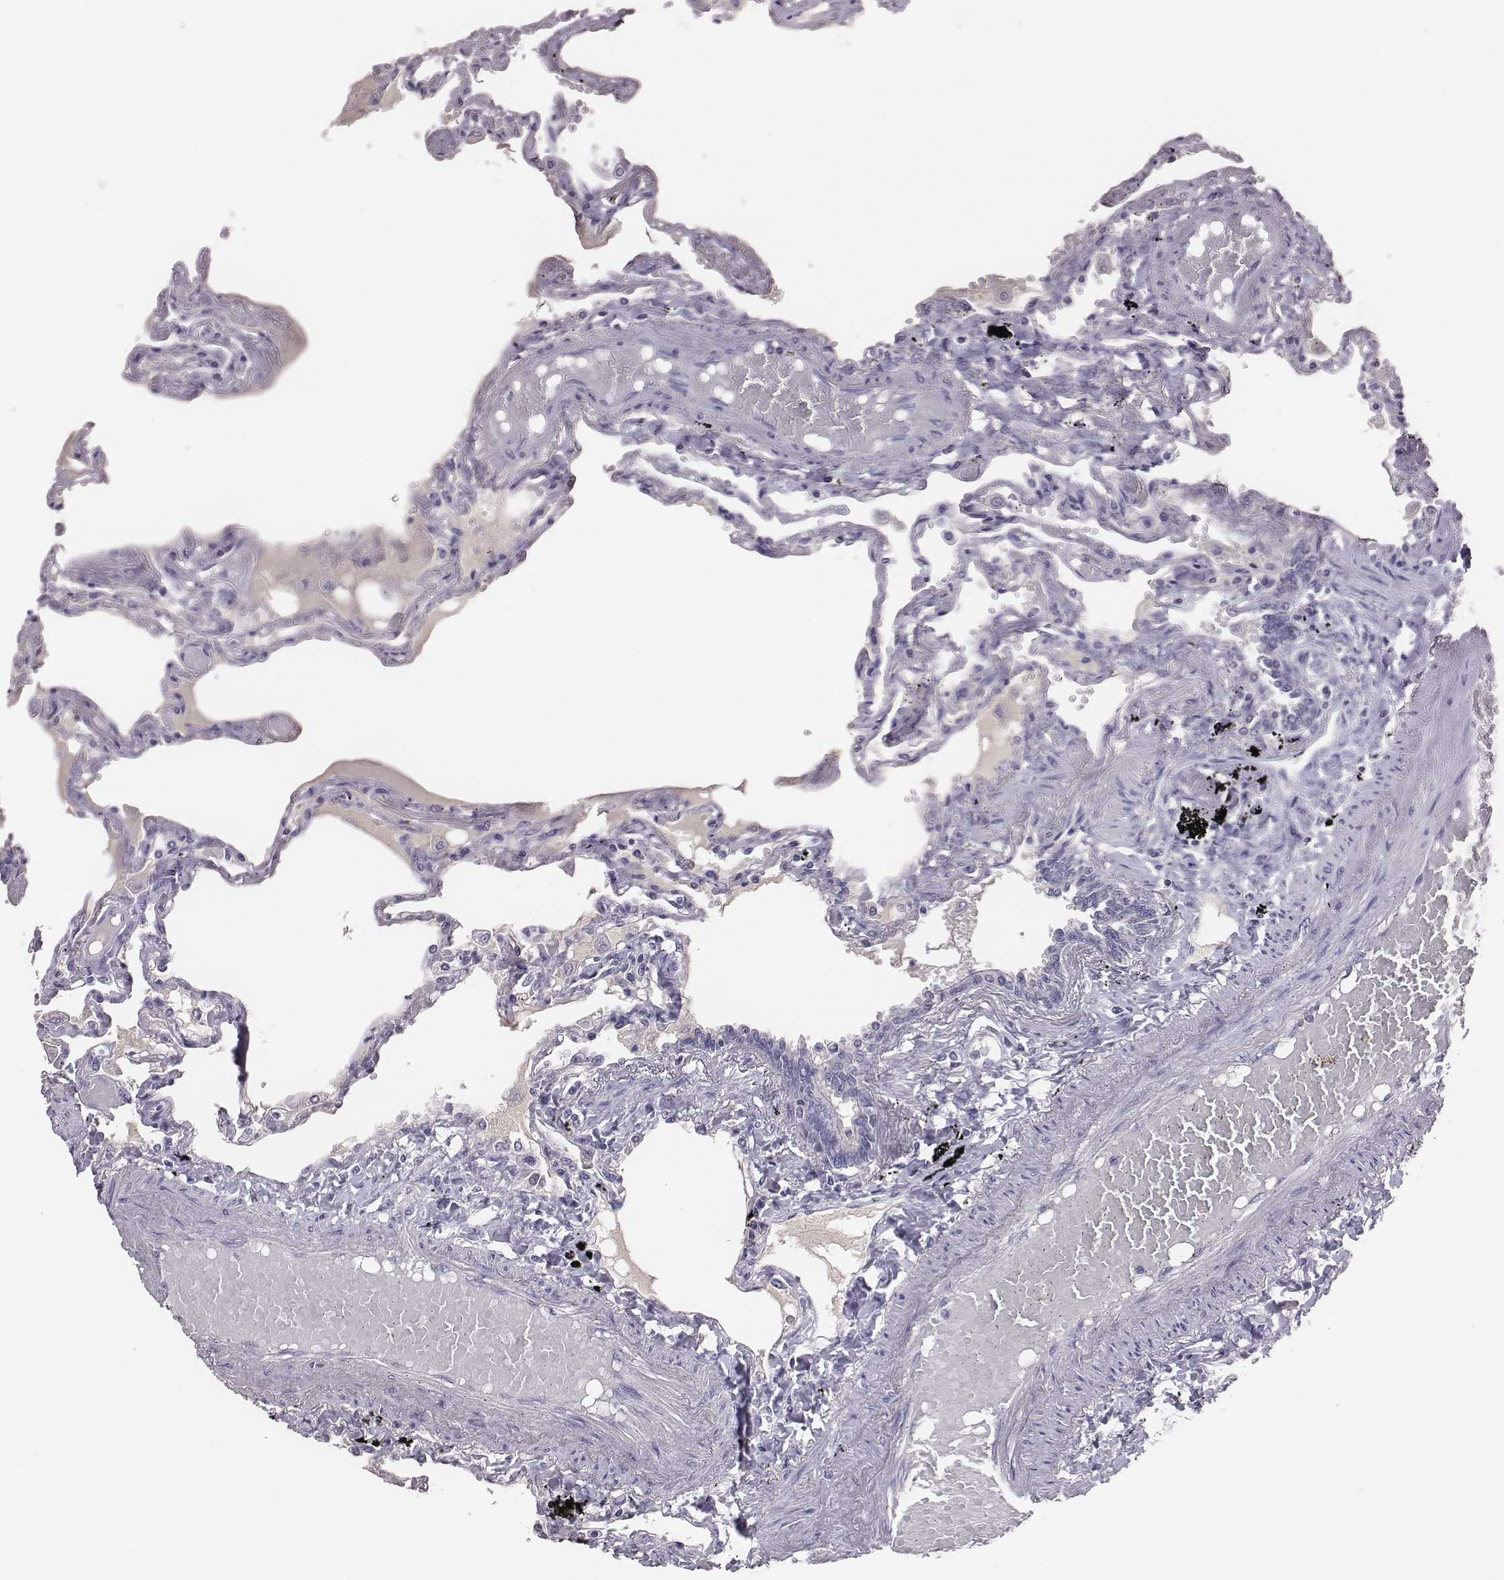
{"staining": {"intensity": "negative", "quantity": "none", "location": "none"}, "tissue": "lung", "cell_type": "Alveolar cells", "image_type": "normal", "snomed": [{"axis": "morphology", "description": "Normal tissue, NOS"}, {"axis": "morphology", "description": "Adenocarcinoma, NOS"}, {"axis": "topography", "description": "Cartilage tissue"}, {"axis": "topography", "description": "Lung"}], "caption": "Immunohistochemistry (IHC) of benign human lung reveals no staining in alveolar cells.", "gene": "EN1", "patient": {"sex": "female", "age": 67}}